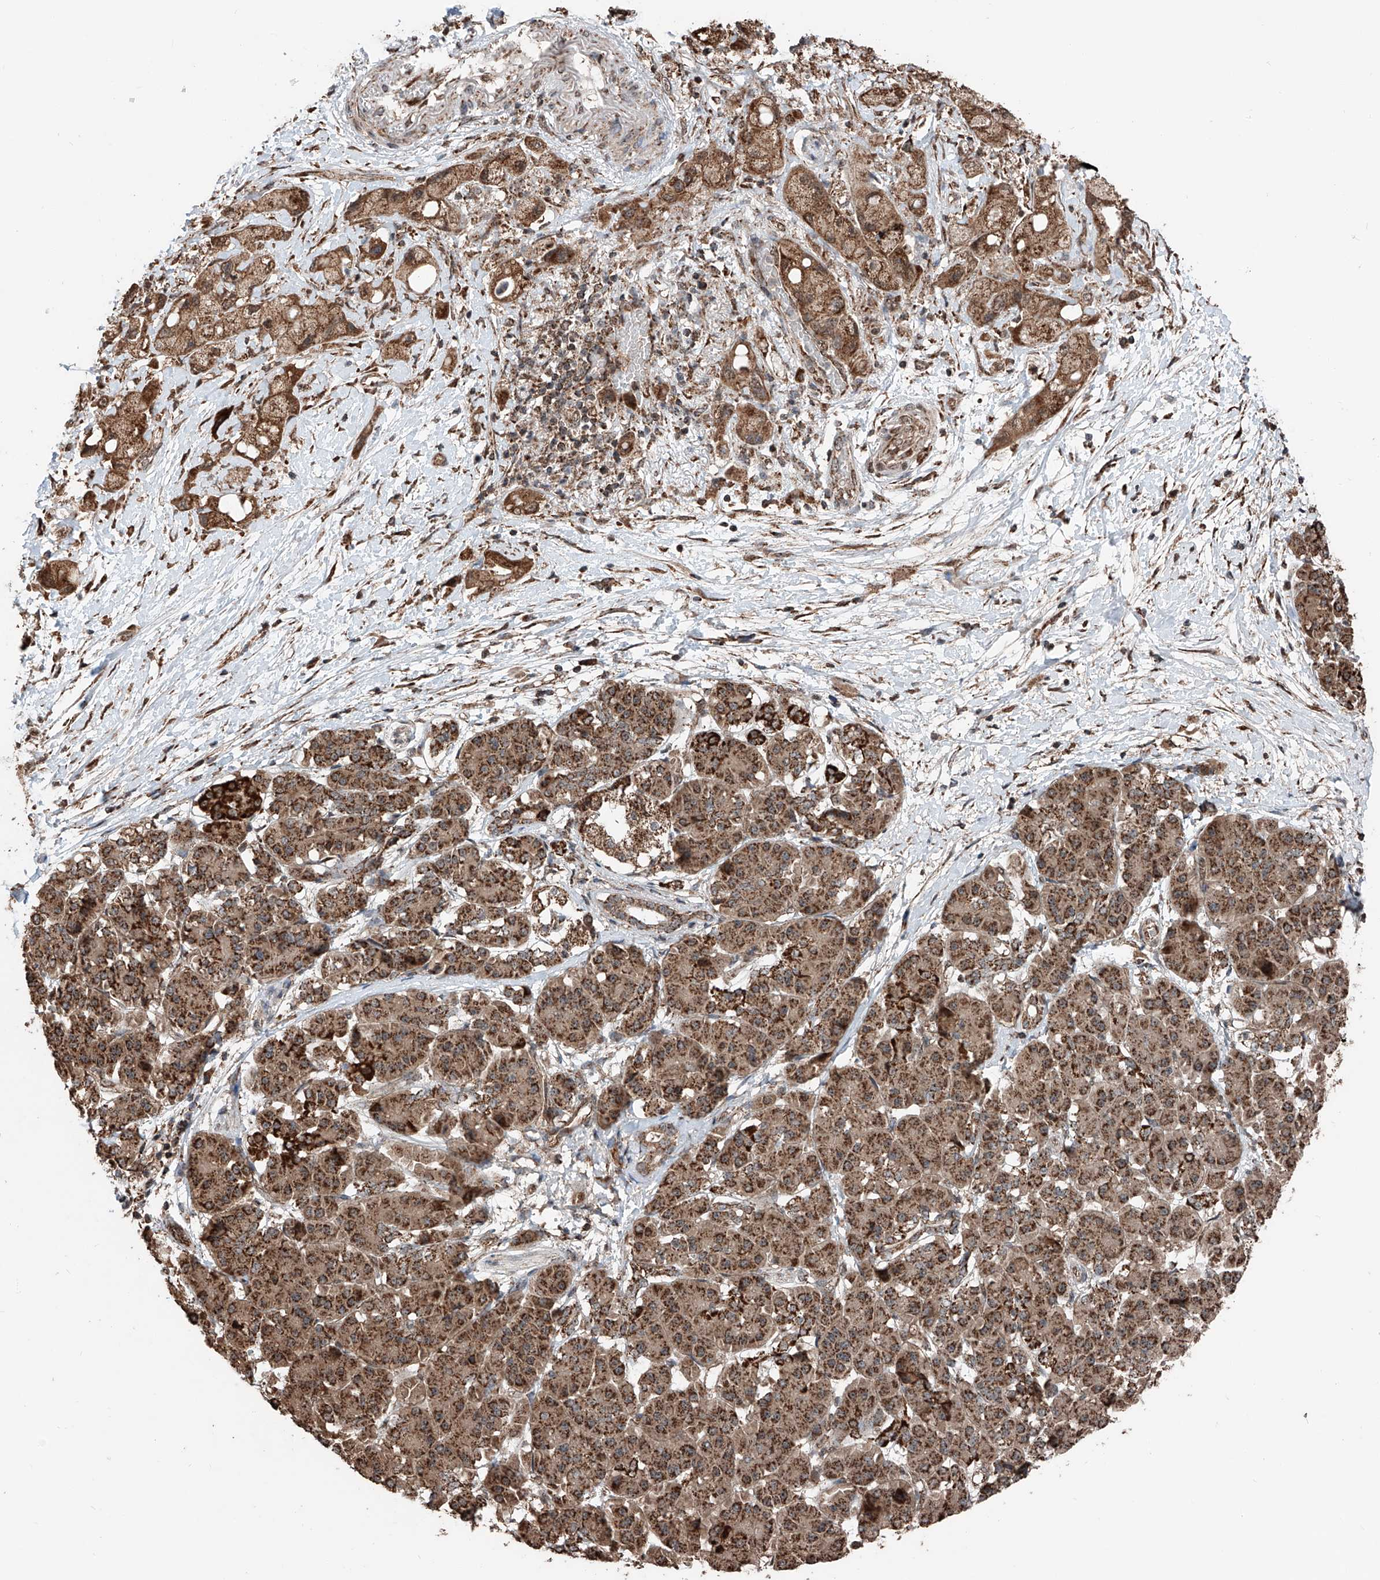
{"staining": {"intensity": "moderate", "quantity": ">75%", "location": "cytoplasmic/membranous"}, "tissue": "pancreatic cancer", "cell_type": "Tumor cells", "image_type": "cancer", "snomed": [{"axis": "morphology", "description": "Normal tissue, NOS"}, {"axis": "morphology", "description": "Adenocarcinoma, NOS"}, {"axis": "topography", "description": "Pancreas"}], "caption": "A high-resolution image shows immunohistochemistry (IHC) staining of pancreatic cancer, which demonstrates moderate cytoplasmic/membranous expression in approximately >75% of tumor cells. The staining was performed using DAB to visualize the protein expression in brown, while the nuclei were stained in blue with hematoxylin (Magnification: 20x).", "gene": "ZNF445", "patient": {"sex": "female", "age": 68}}